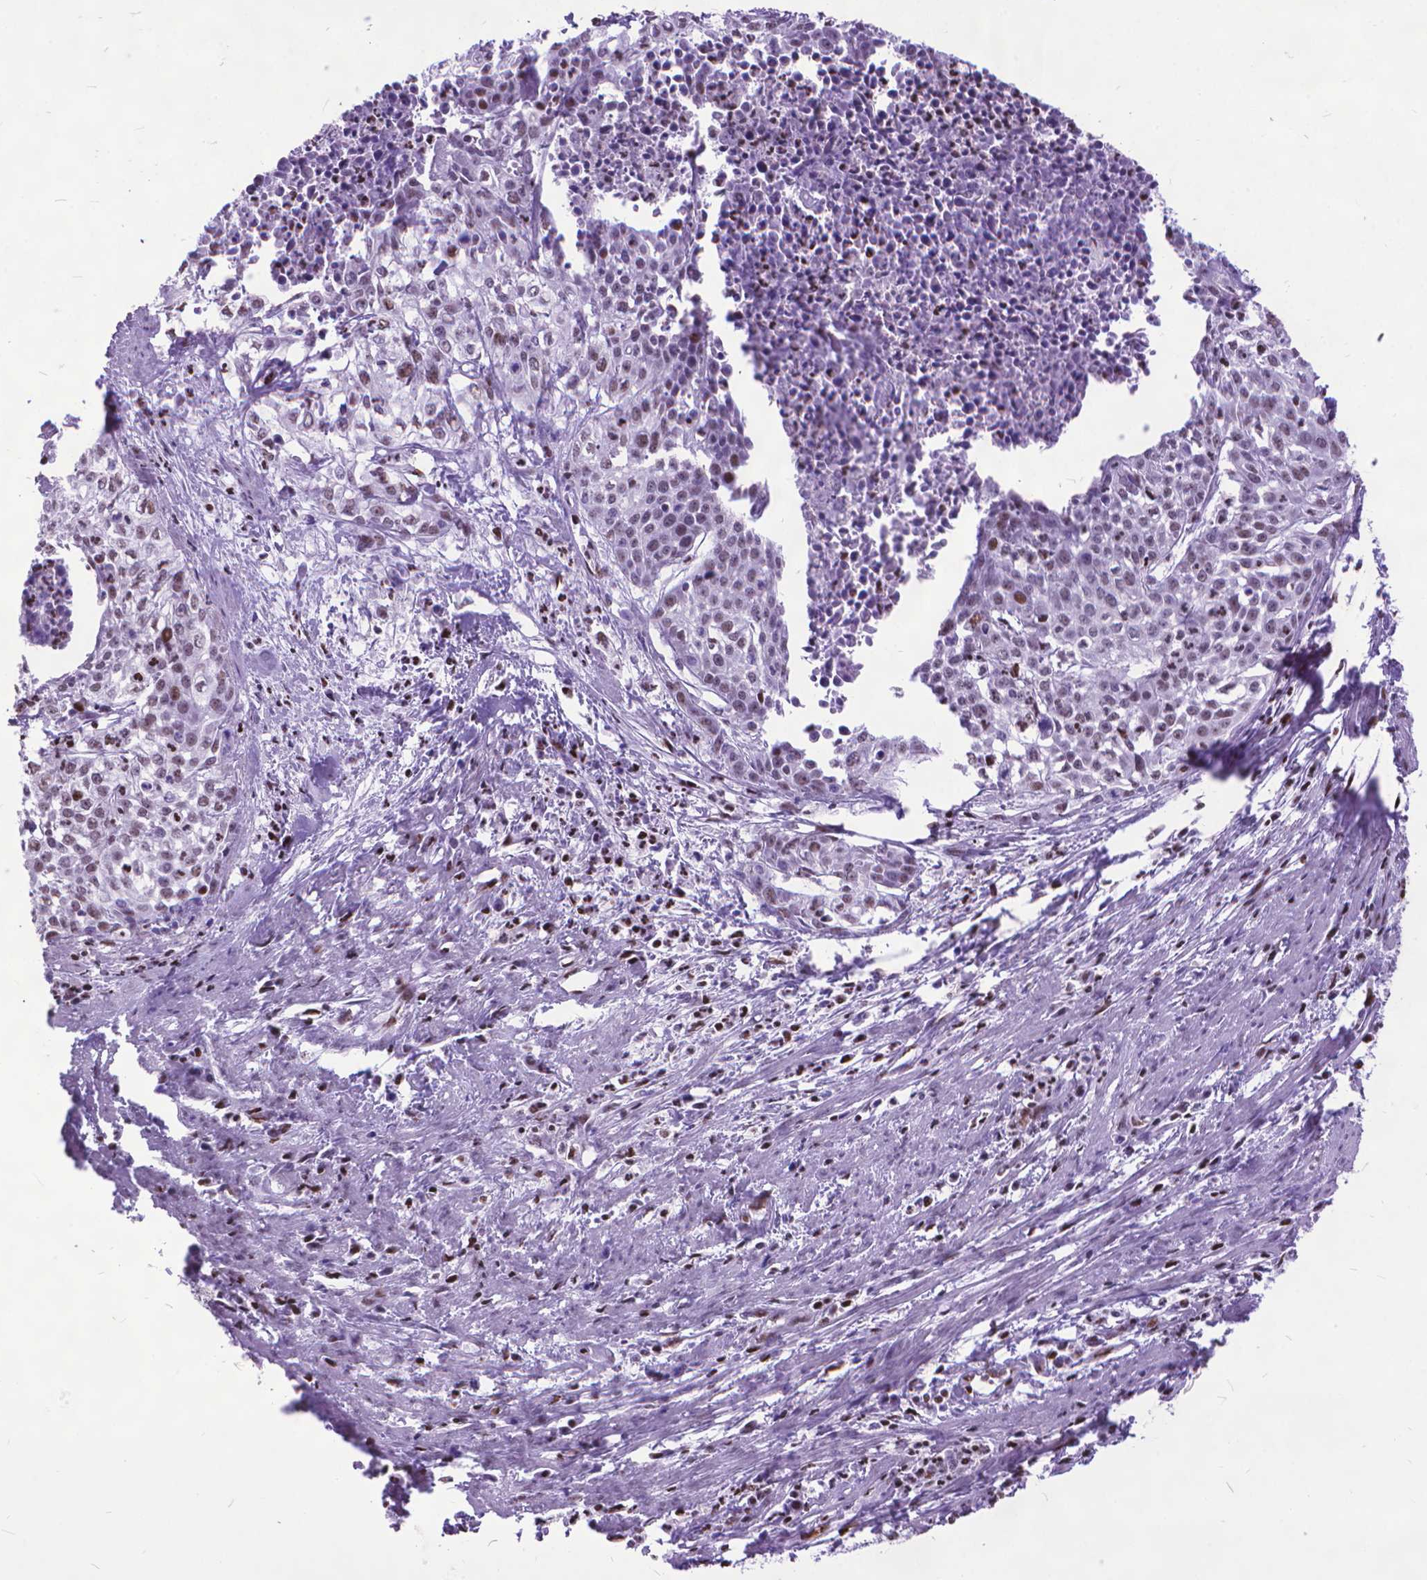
{"staining": {"intensity": "weak", "quantity": "<25%", "location": "nuclear"}, "tissue": "cervical cancer", "cell_type": "Tumor cells", "image_type": "cancer", "snomed": [{"axis": "morphology", "description": "Squamous cell carcinoma, NOS"}, {"axis": "topography", "description": "Cervix"}], "caption": "A histopathology image of cervical squamous cell carcinoma stained for a protein shows no brown staining in tumor cells. (Stains: DAB (3,3'-diaminobenzidine) immunohistochemistry with hematoxylin counter stain, Microscopy: brightfield microscopy at high magnification).", "gene": "POLE4", "patient": {"sex": "female", "age": 39}}